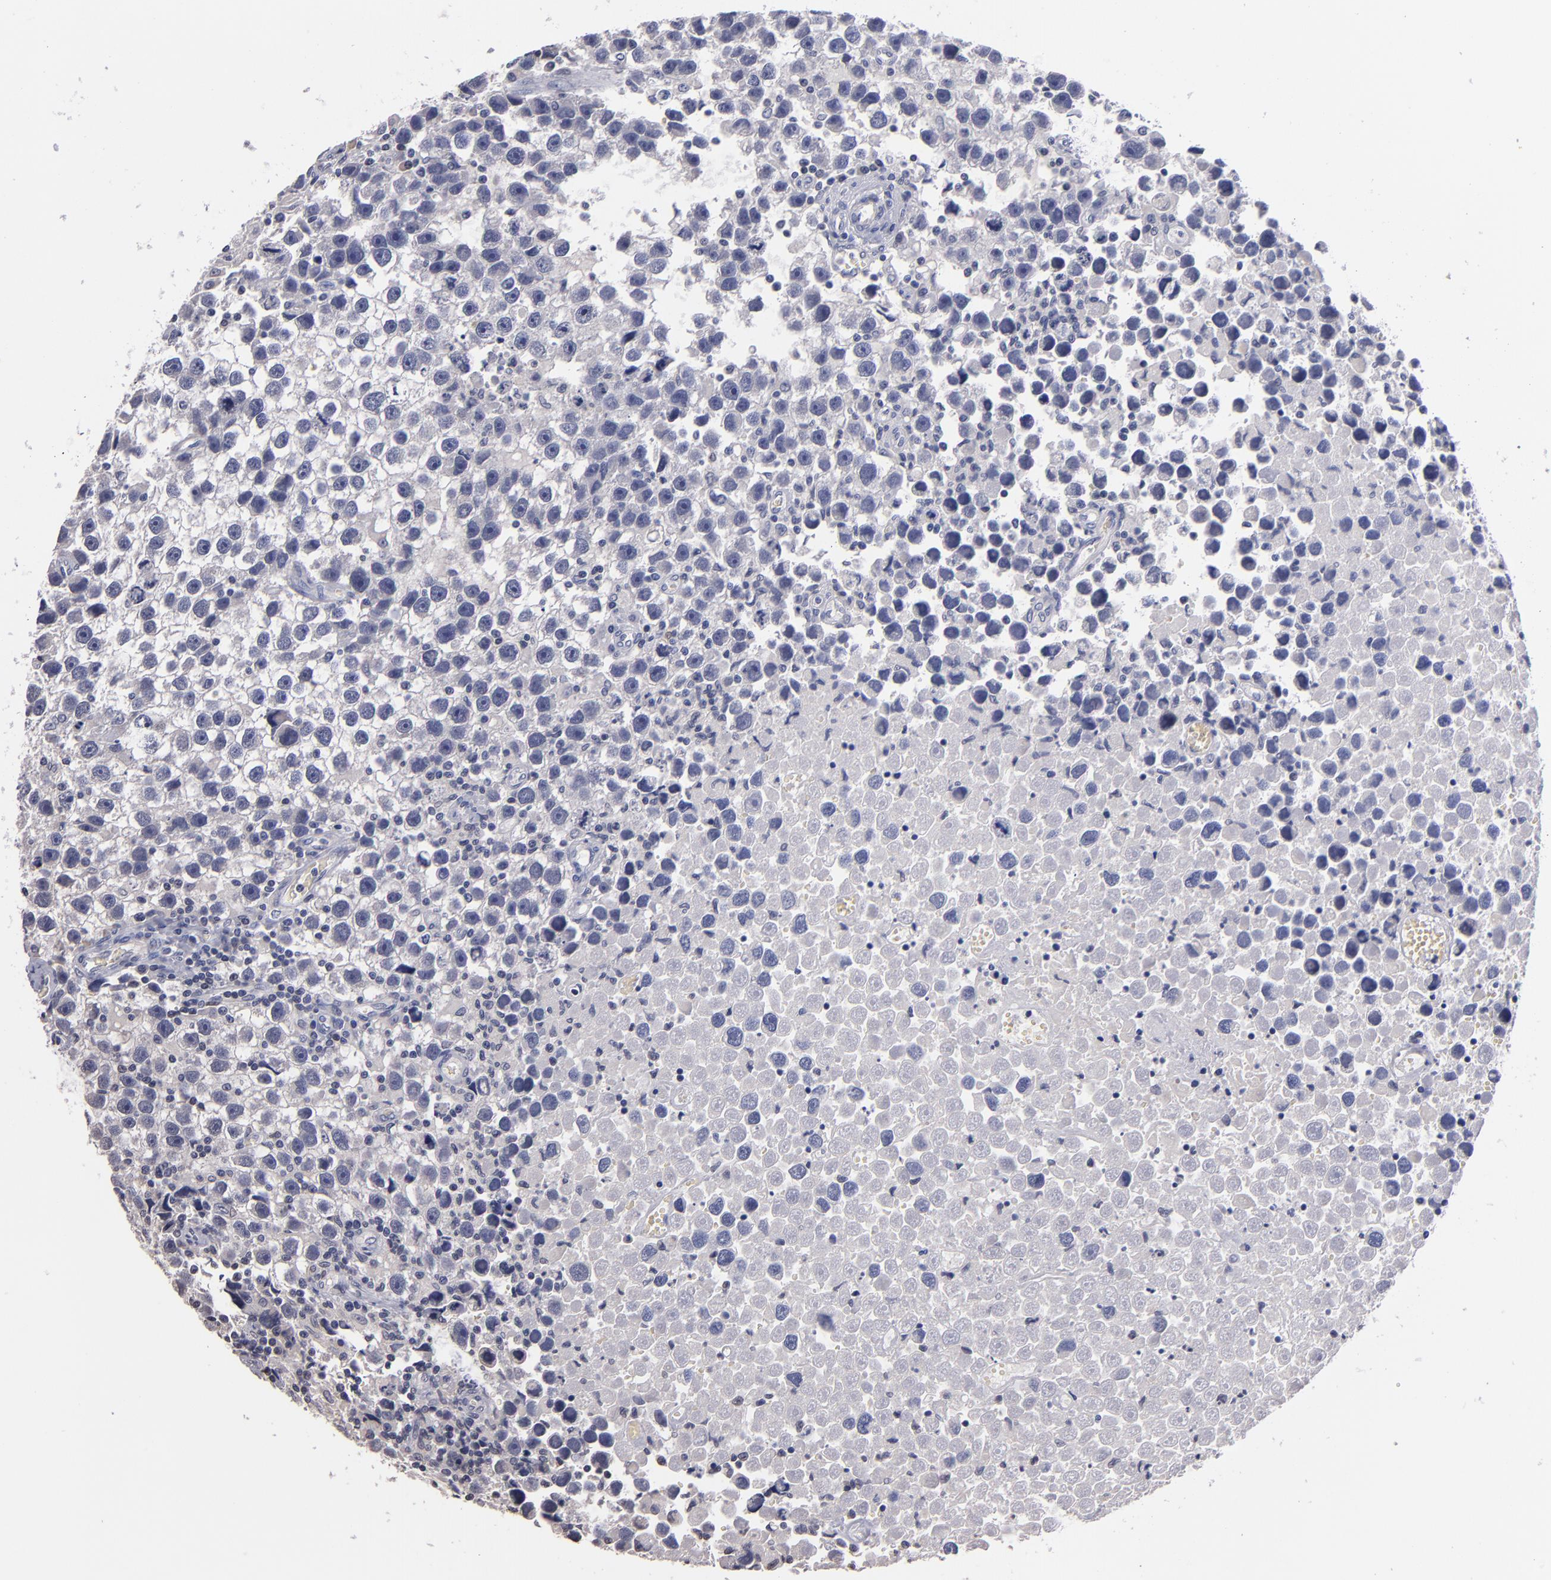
{"staining": {"intensity": "negative", "quantity": "none", "location": "none"}, "tissue": "testis cancer", "cell_type": "Tumor cells", "image_type": "cancer", "snomed": [{"axis": "morphology", "description": "Seminoma, NOS"}, {"axis": "topography", "description": "Testis"}], "caption": "An immunohistochemistry image of testis cancer is shown. There is no staining in tumor cells of testis cancer.", "gene": "S100A1", "patient": {"sex": "male", "age": 43}}